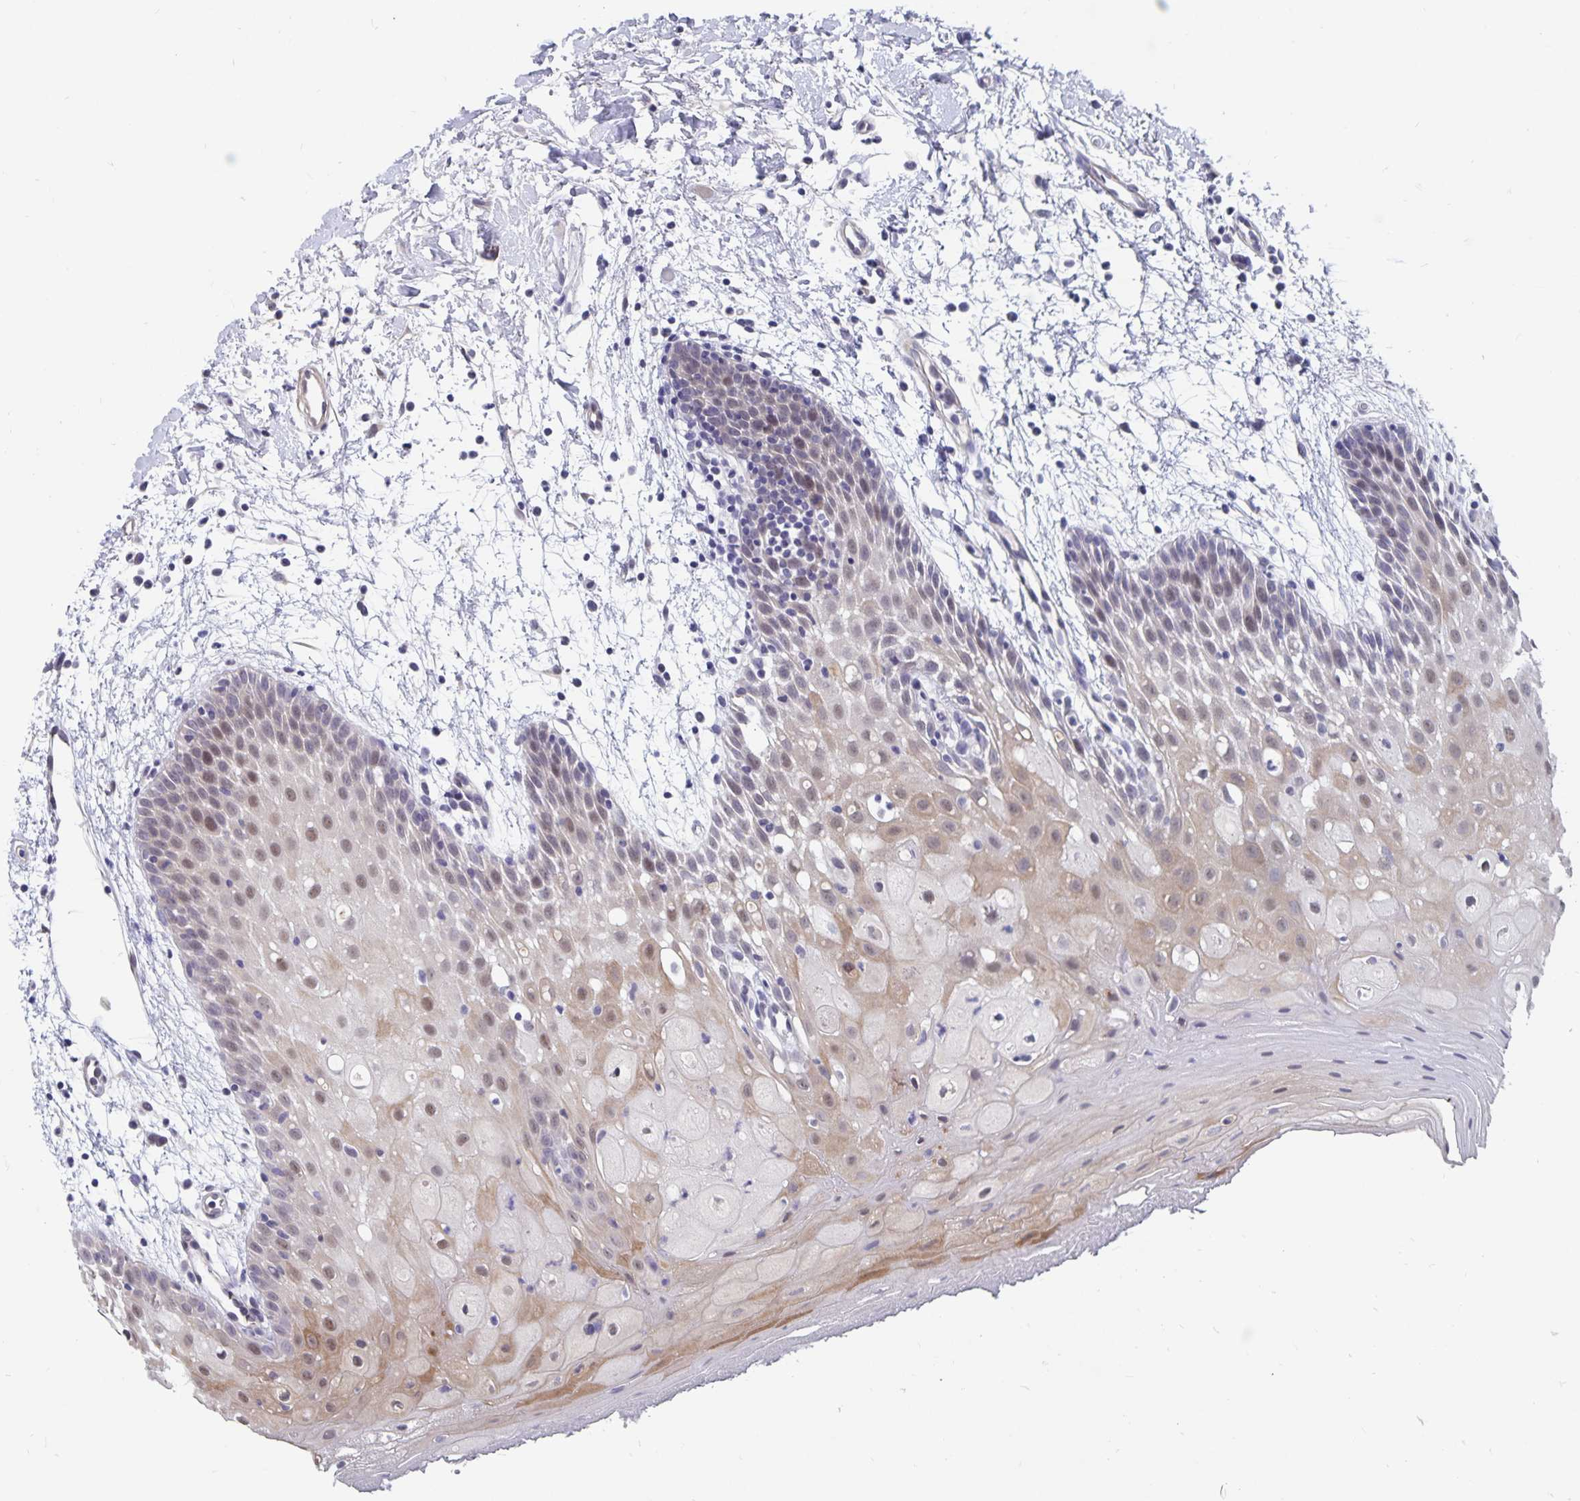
{"staining": {"intensity": "weak", "quantity": "25%-75%", "location": "cytoplasmic/membranous,nuclear"}, "tissue": "oral mucosa", "cell_type": "Squamous epithelial cells", "image_type": "normal", "snomed": [{"axis": "morphology", "description": "Normal tissue, NOS"}, {"axis": "morphology", "description": "Squamous cell carcinoma, NOS"}, {"axis": "topography", "description": "Oral tissue"}, {"axis": "topography", "description": "Tounge, NOS"}, {"axis": "topography", "description": "Head-Neck"}], "caption": "Immunohistochemical staining of unremarkable oral mucosa shows weak cytoplasmic/membranous,nuclear protein staining in approximately 25%-75% of squamous epithelial cells.", "gene": "BAG6", "patient": {"sex": "male", "age": 62}}